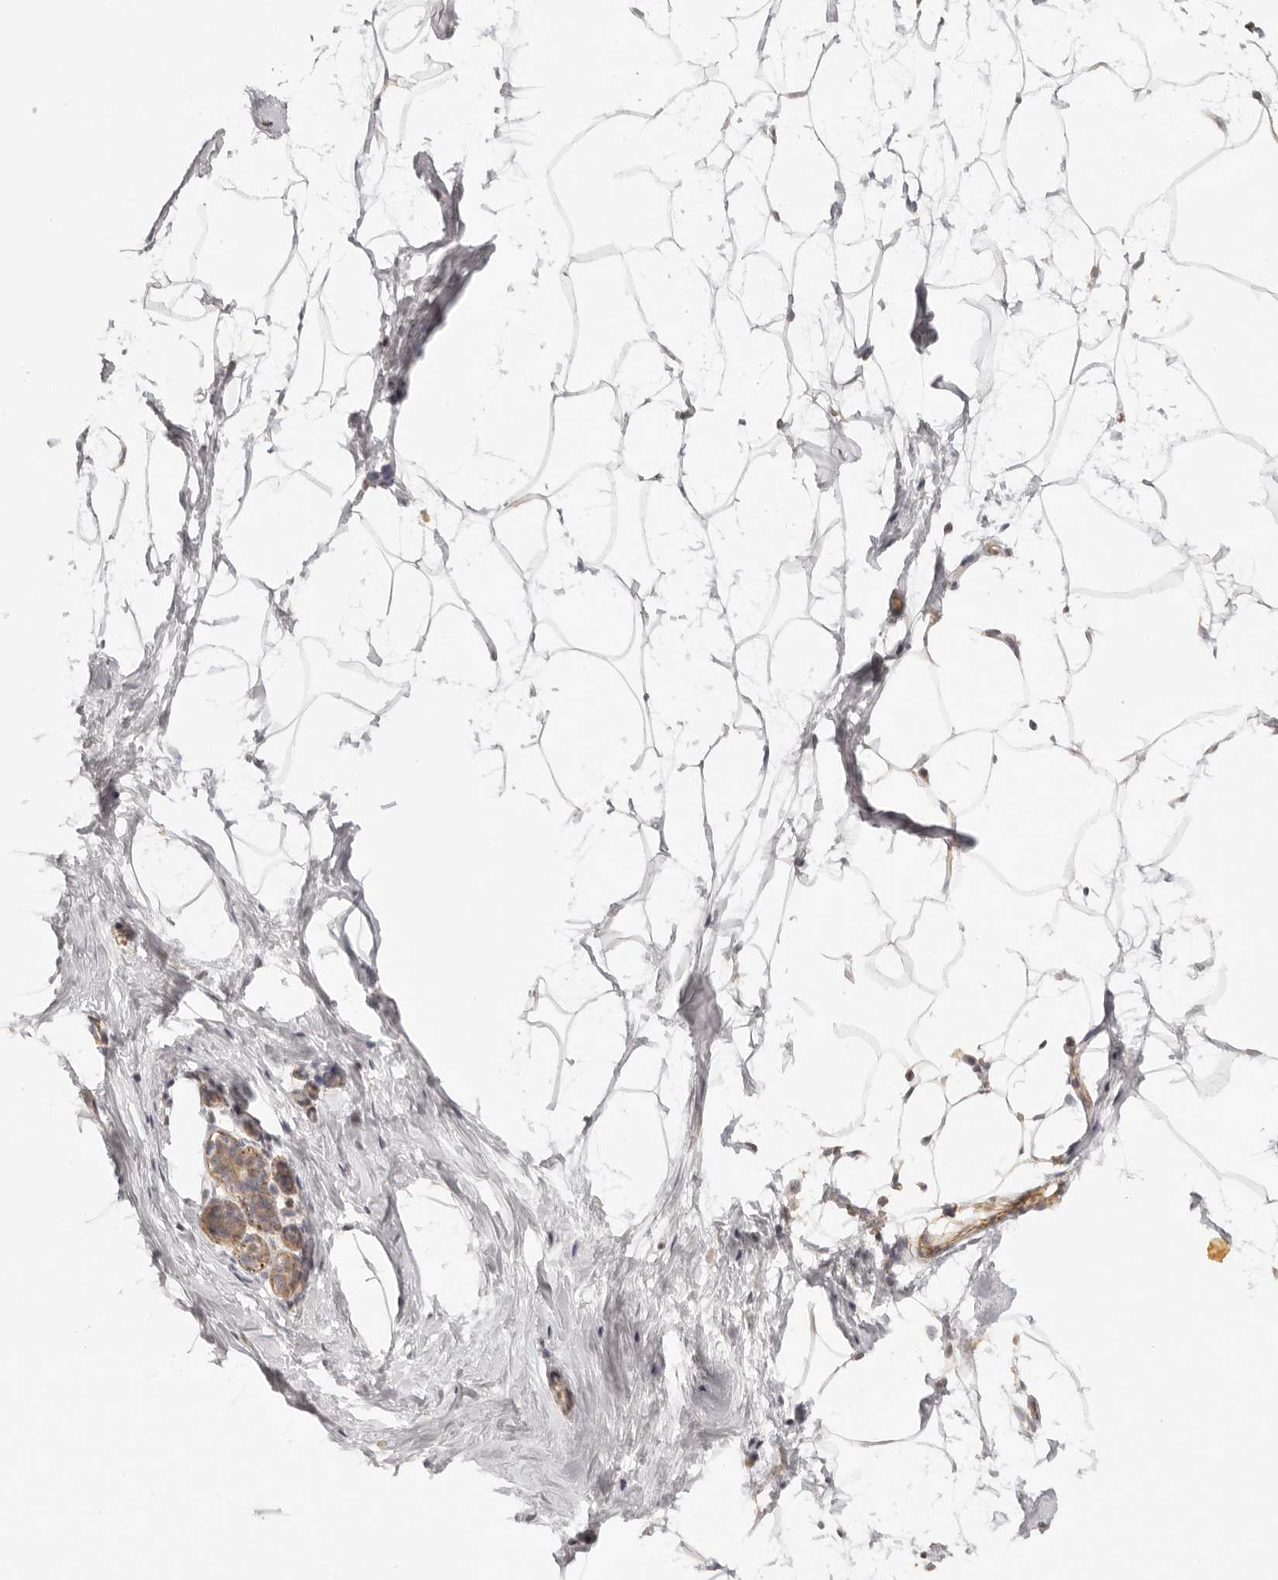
{"staining": {"intensity": "negative", "quantity": "none", "location": "none"}, "tissue": "breast", "cell_type": "Adipocytes", "image_type": "normal", "snomed": [{"axis": "morphology", "description": "Normal tissue, NOS"}, {"axis": "morphology", "description": "Lobular carcinoma"}, {"axis": "topography", "description": "Breast"}], "caption": "An immunohistochemistry (IHC) photomicrograph of unremarkable breast is shown. There is no staining in adipocytes of breast. The staining is performed using DAB brown chromogen with nuclei counter-stained in using hematoxylin.", "gene": "RXFP1", "patient": {"sex": "female", "age": 62}}